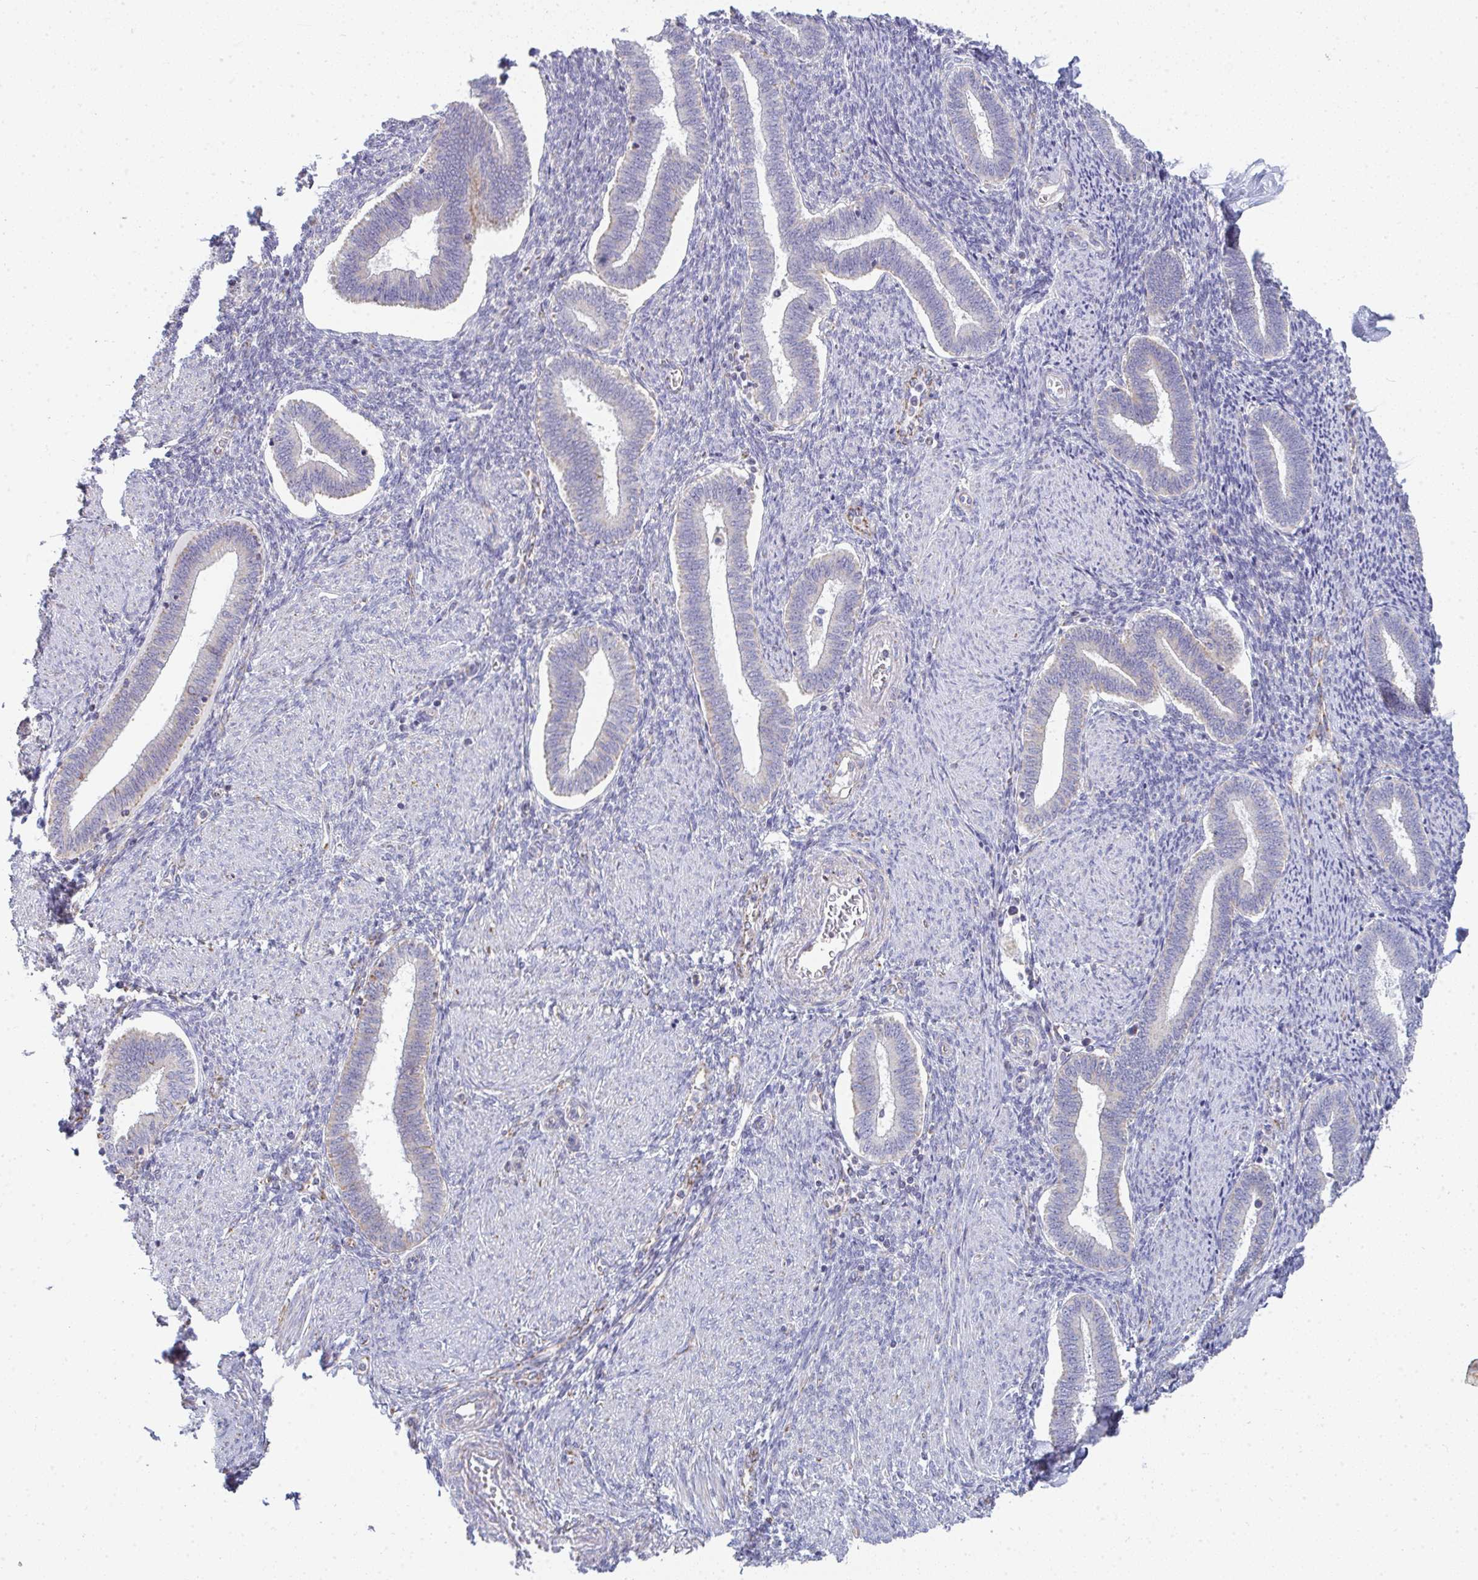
{"staining": {"intensity": "weak", "quantity": "<25%", "location": "cytoplasmic/membranous"}, "tissue": "endometrium", "cell_type": "Cells in endometrial stroma", "image_type": "normal", "snomed": [{"axis": "morphology", "description": "Normal tissue, NOS"}, {"axis": "topography", "description": "Endometrium"}], "caption": "Histopathology image shows no protein staining in cells in endometrial stroma of unremarkable endometrium.", "gene": "FAHD1", "patient": {"sex": "female", "age": 42}}